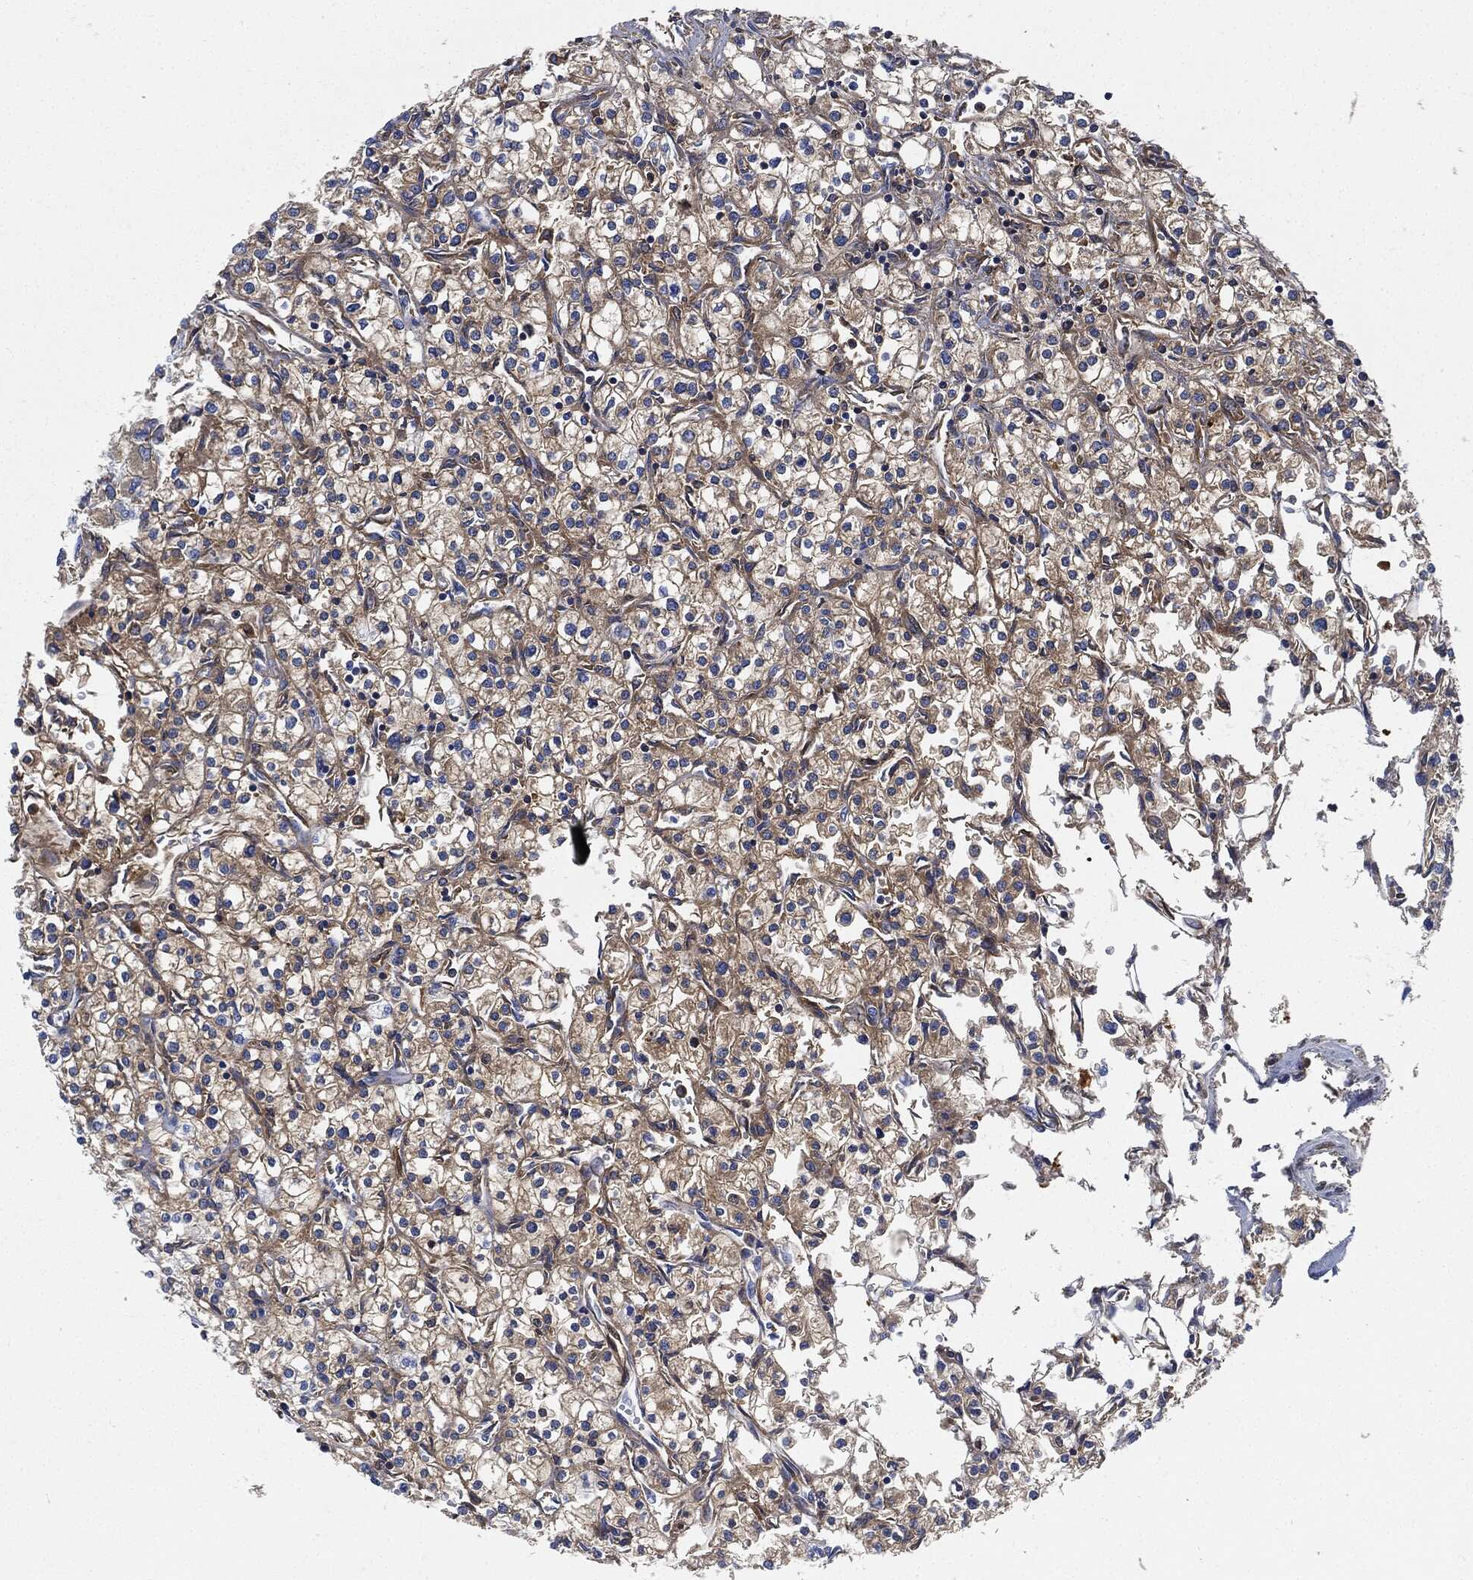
{"staining": {"intensity": "weak", "quantity": "25%-75%", "location": "cytoplasmic/membranous"}, "tissue": "renal cancer", "cell_type": "Tumor cells", "image_type": "cancer", "snomed": [{"axis": "morphology", "description": "Adenocarcinoma, NOS"}, {"axis": "topography", "description": "Kidney"}], "caption": "High-power microscopy captured an immunohistochemistry histopathology image of renal cancer, revealing weak cytoplasmic/membranous staining in about 25%-75% of tumor cells.", "gene": "IGLV6-57", "patient": {"sex": "male", "age": 80}}